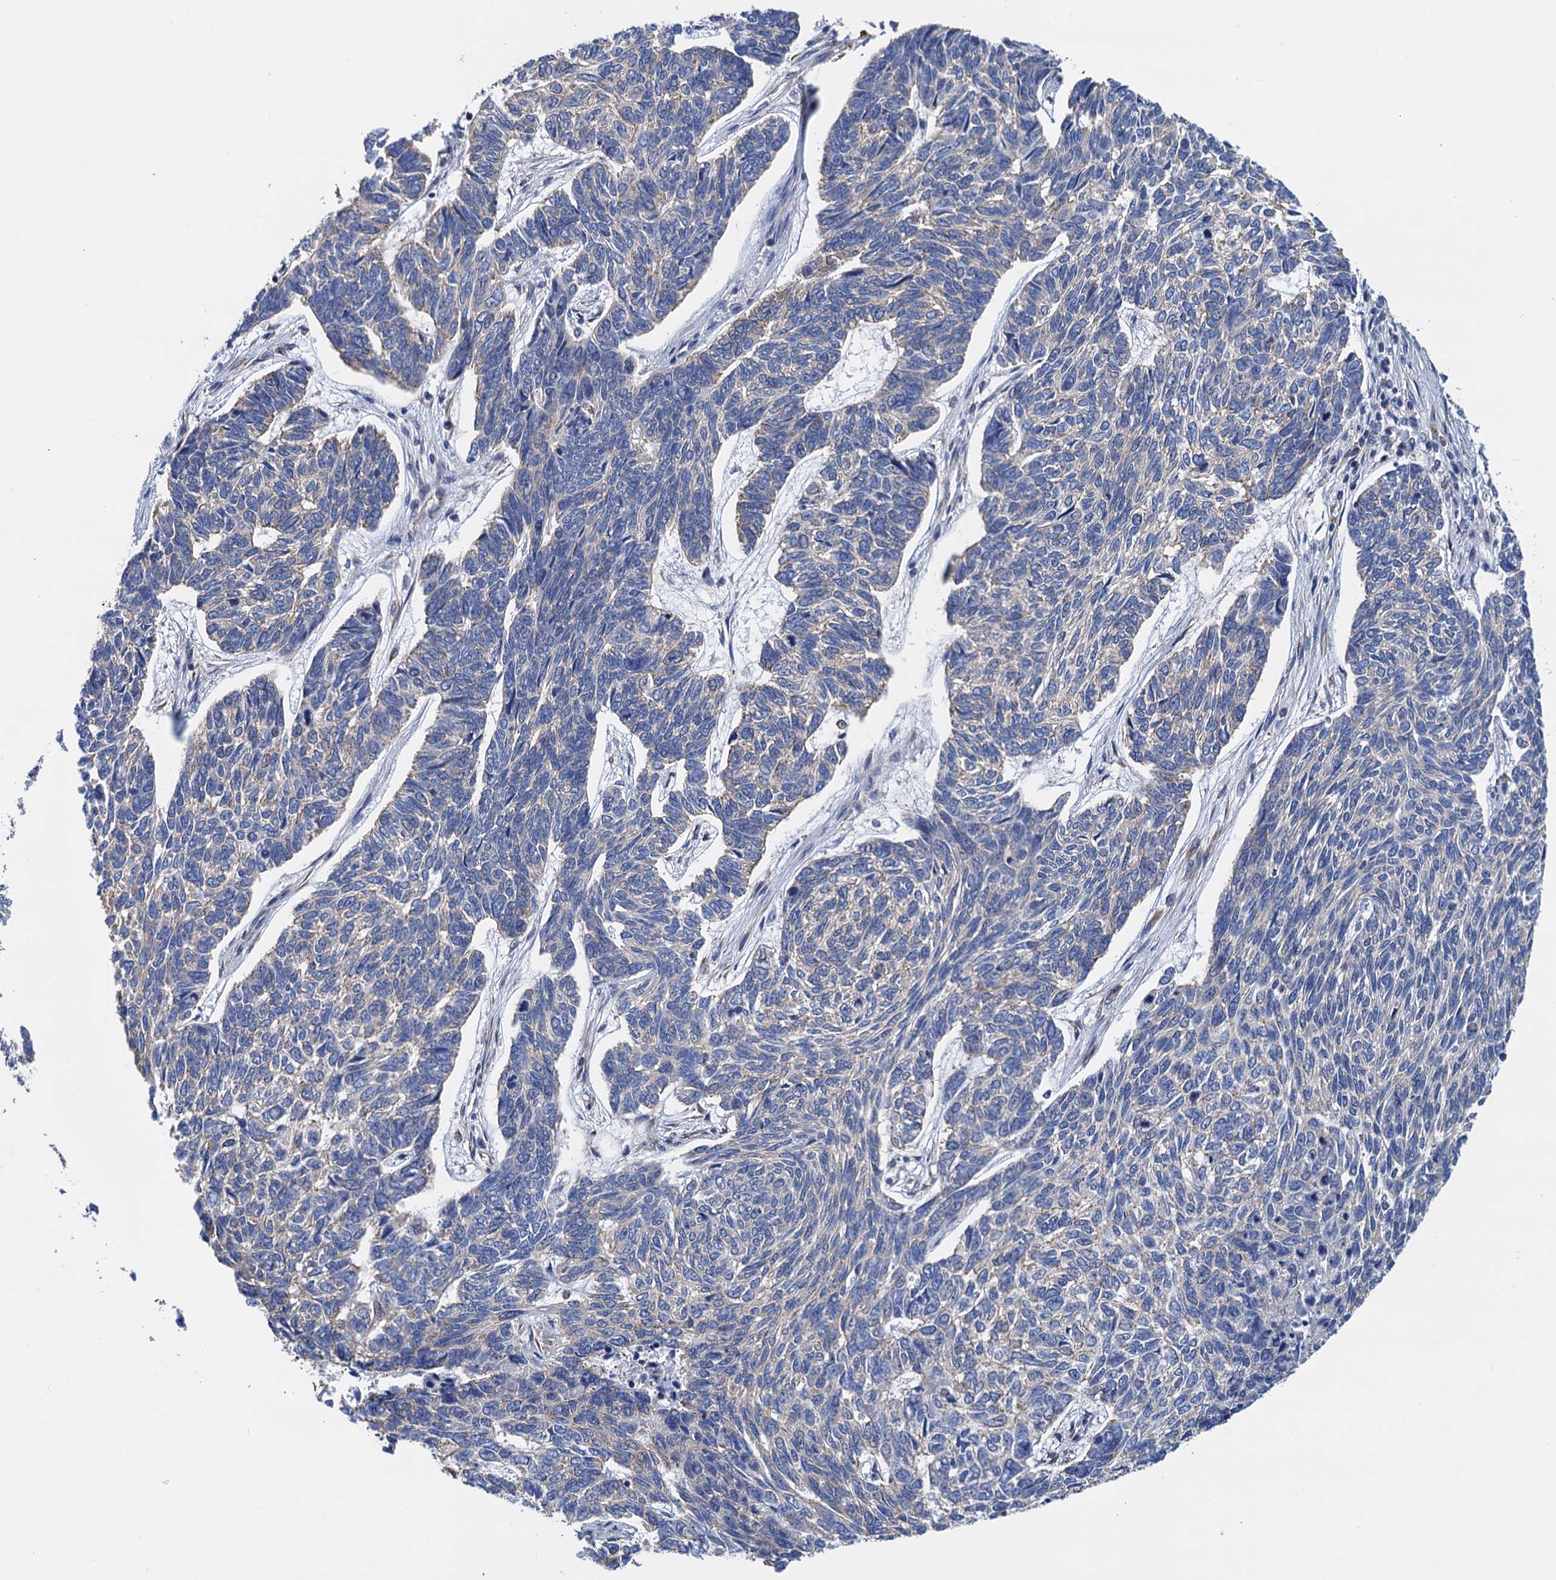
{"staining": {"intensity": "weak", "quantity": "<25%", "location": "cytoplasmic/membranous"}, "tissue": "skin cancer", "cell_type": "Tumor cells", "image_type": "cancer", "snomed": [{"axis": "morphology", "description": "Basal cell carcinoma"}, {"axis": "topography", "description": "Skin"}], "caption": "A histopathology image of human skin cancer is negative for staining in tumor cells.", "gene": "SLC12A7", "patient": {"sex": "female", "age": 65}}